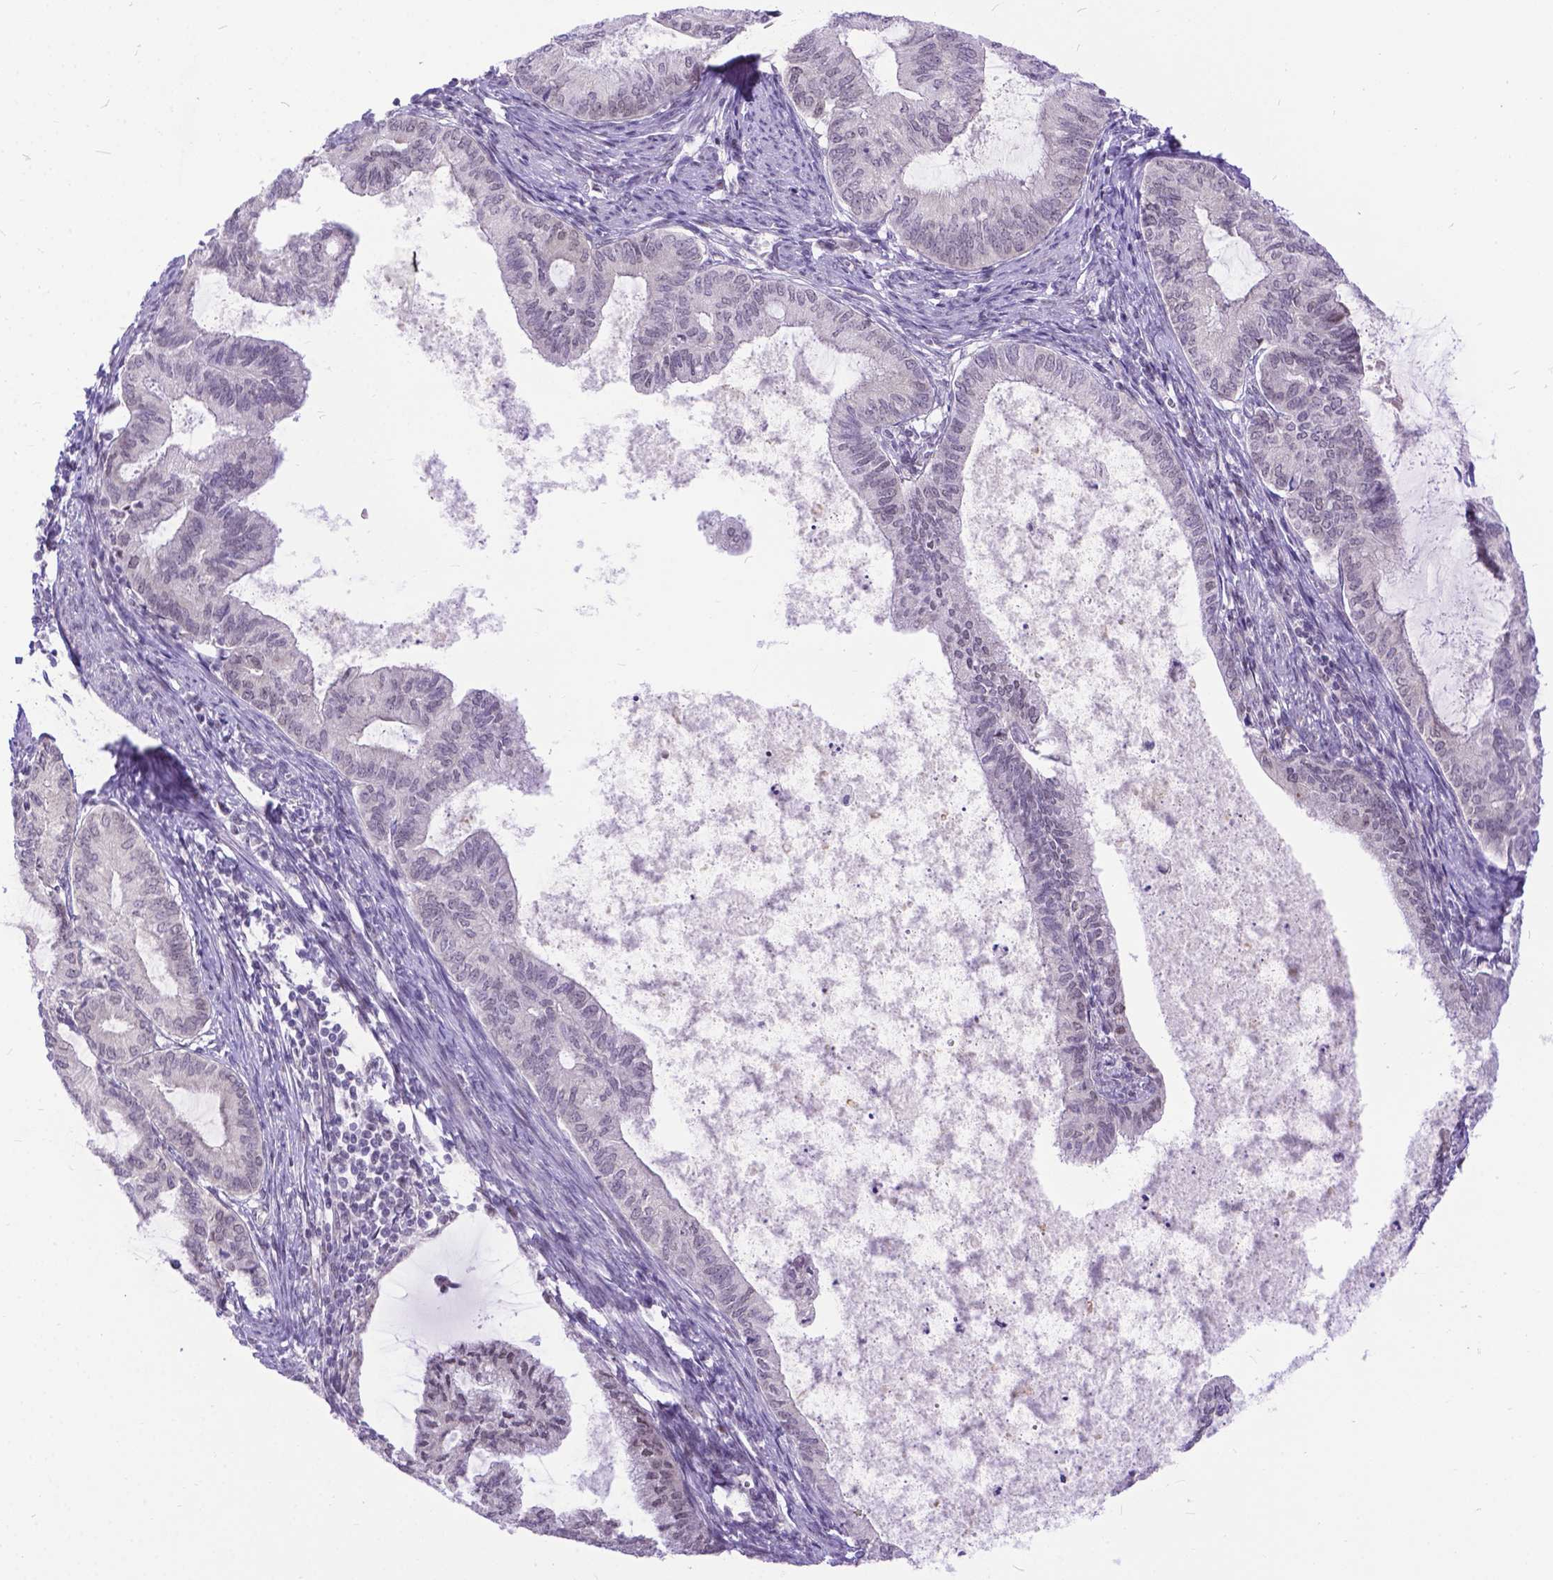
{"staining": {"intensity": "negative", "quantity": "none", "location": "none"}, "tissue": "endometrial cancer", "cell_type": "Tumor cells", "image_type": "cancer", "snomed": [{"axis": "morphology", "description": "Adenocarcinoma, NOS"}, {"axis": "topography", "description": "Endometrium"}], "caption": "A high-resolution image shows immunohistochemistry (IHC) staining of endometrial adenocarcinoma, which shows no significant expression in tumor cells.", "gene": "FAM124B", "patient": {"sex": "female", "age": 86}}